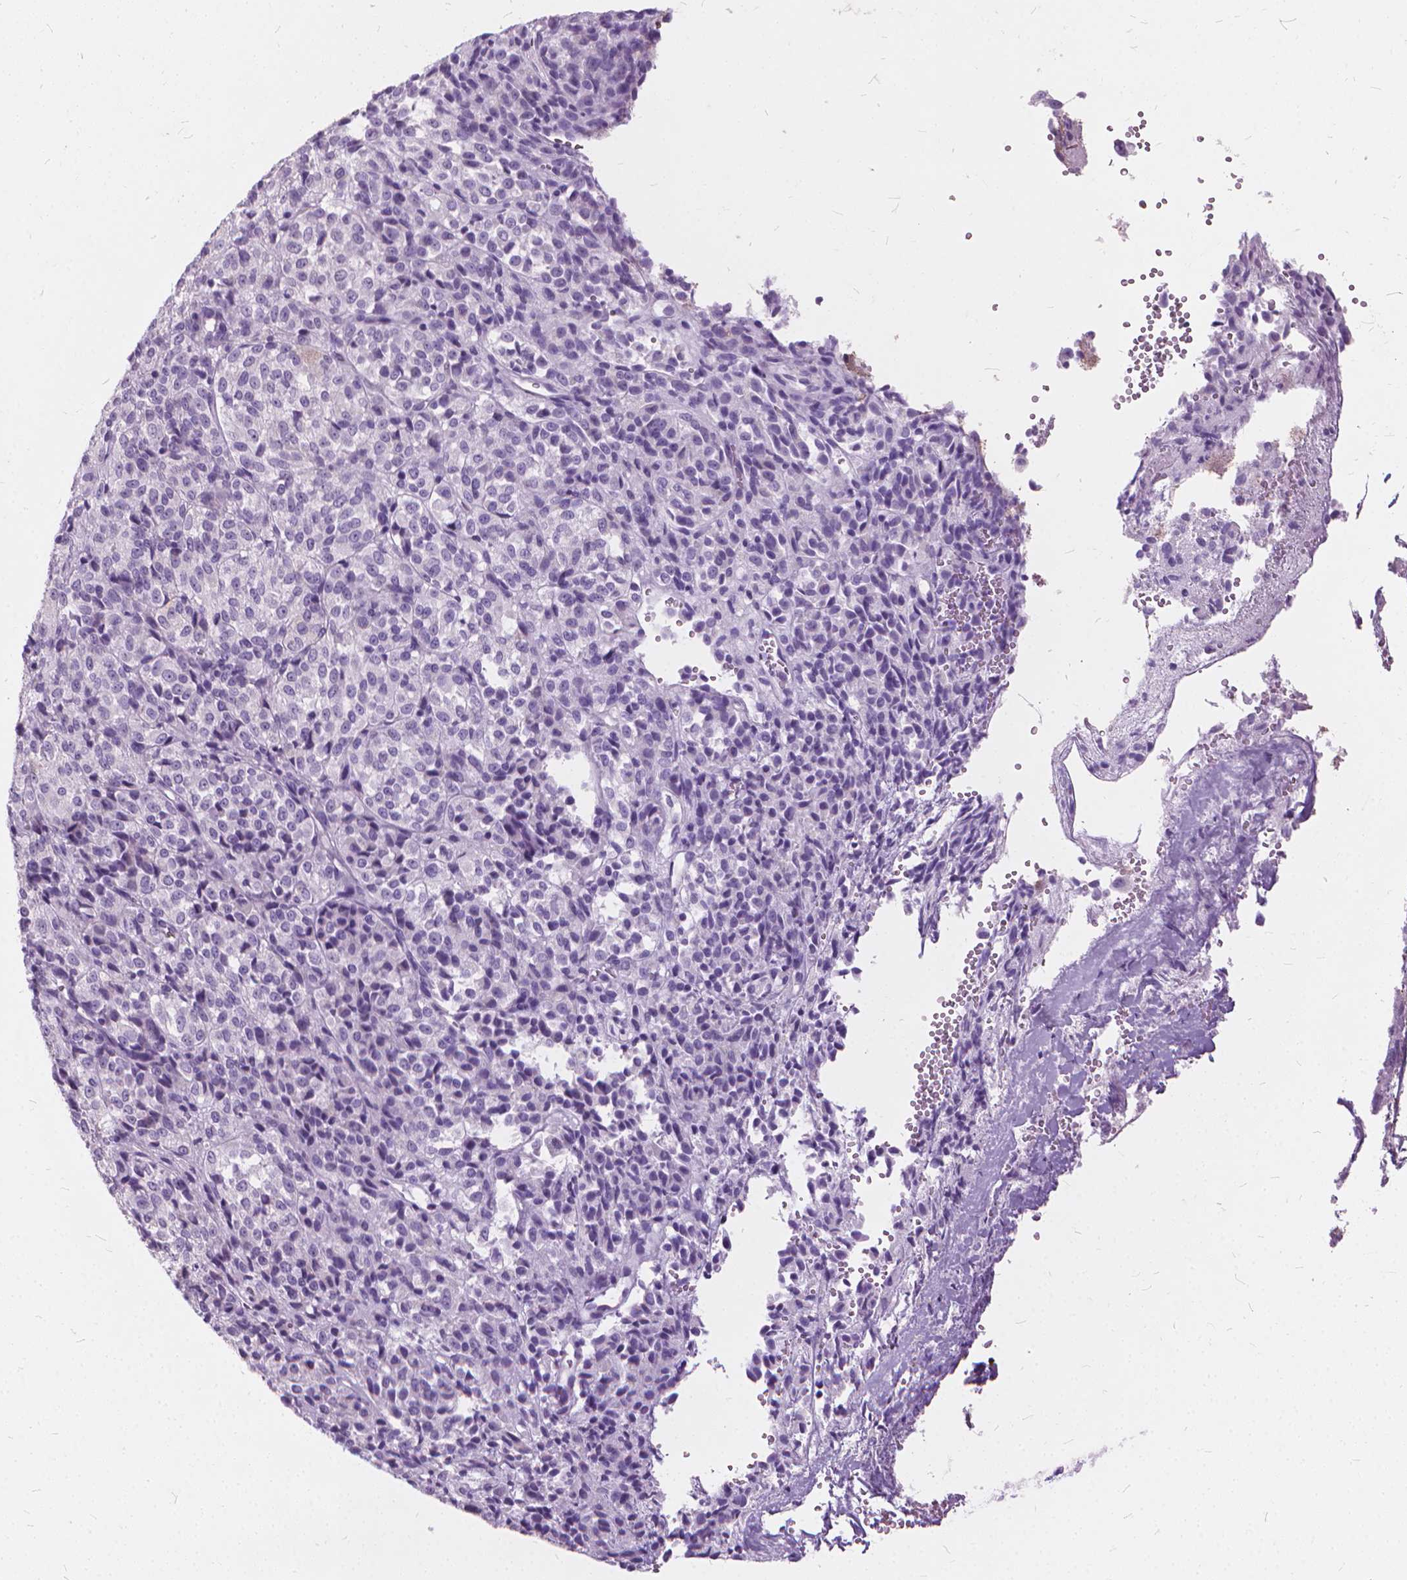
{"staining": {"intensity": "negative", "quantity": "none", "location": "none"}, "tissue": "melanoma", "cell_type": "Tumor cells", "image_type": "cancer", "snomed": [{"axis": "morphology", "description": "Malignant melanoma, Metastatic site"}, {"axis": "topography", "description": "Brain"}], "caption": "Immunohistochemical staining of human melanoma reveals no significant staining in tumor cells.", "gene": "DNM1", "patient": {"sex": "female", "age": 56}}